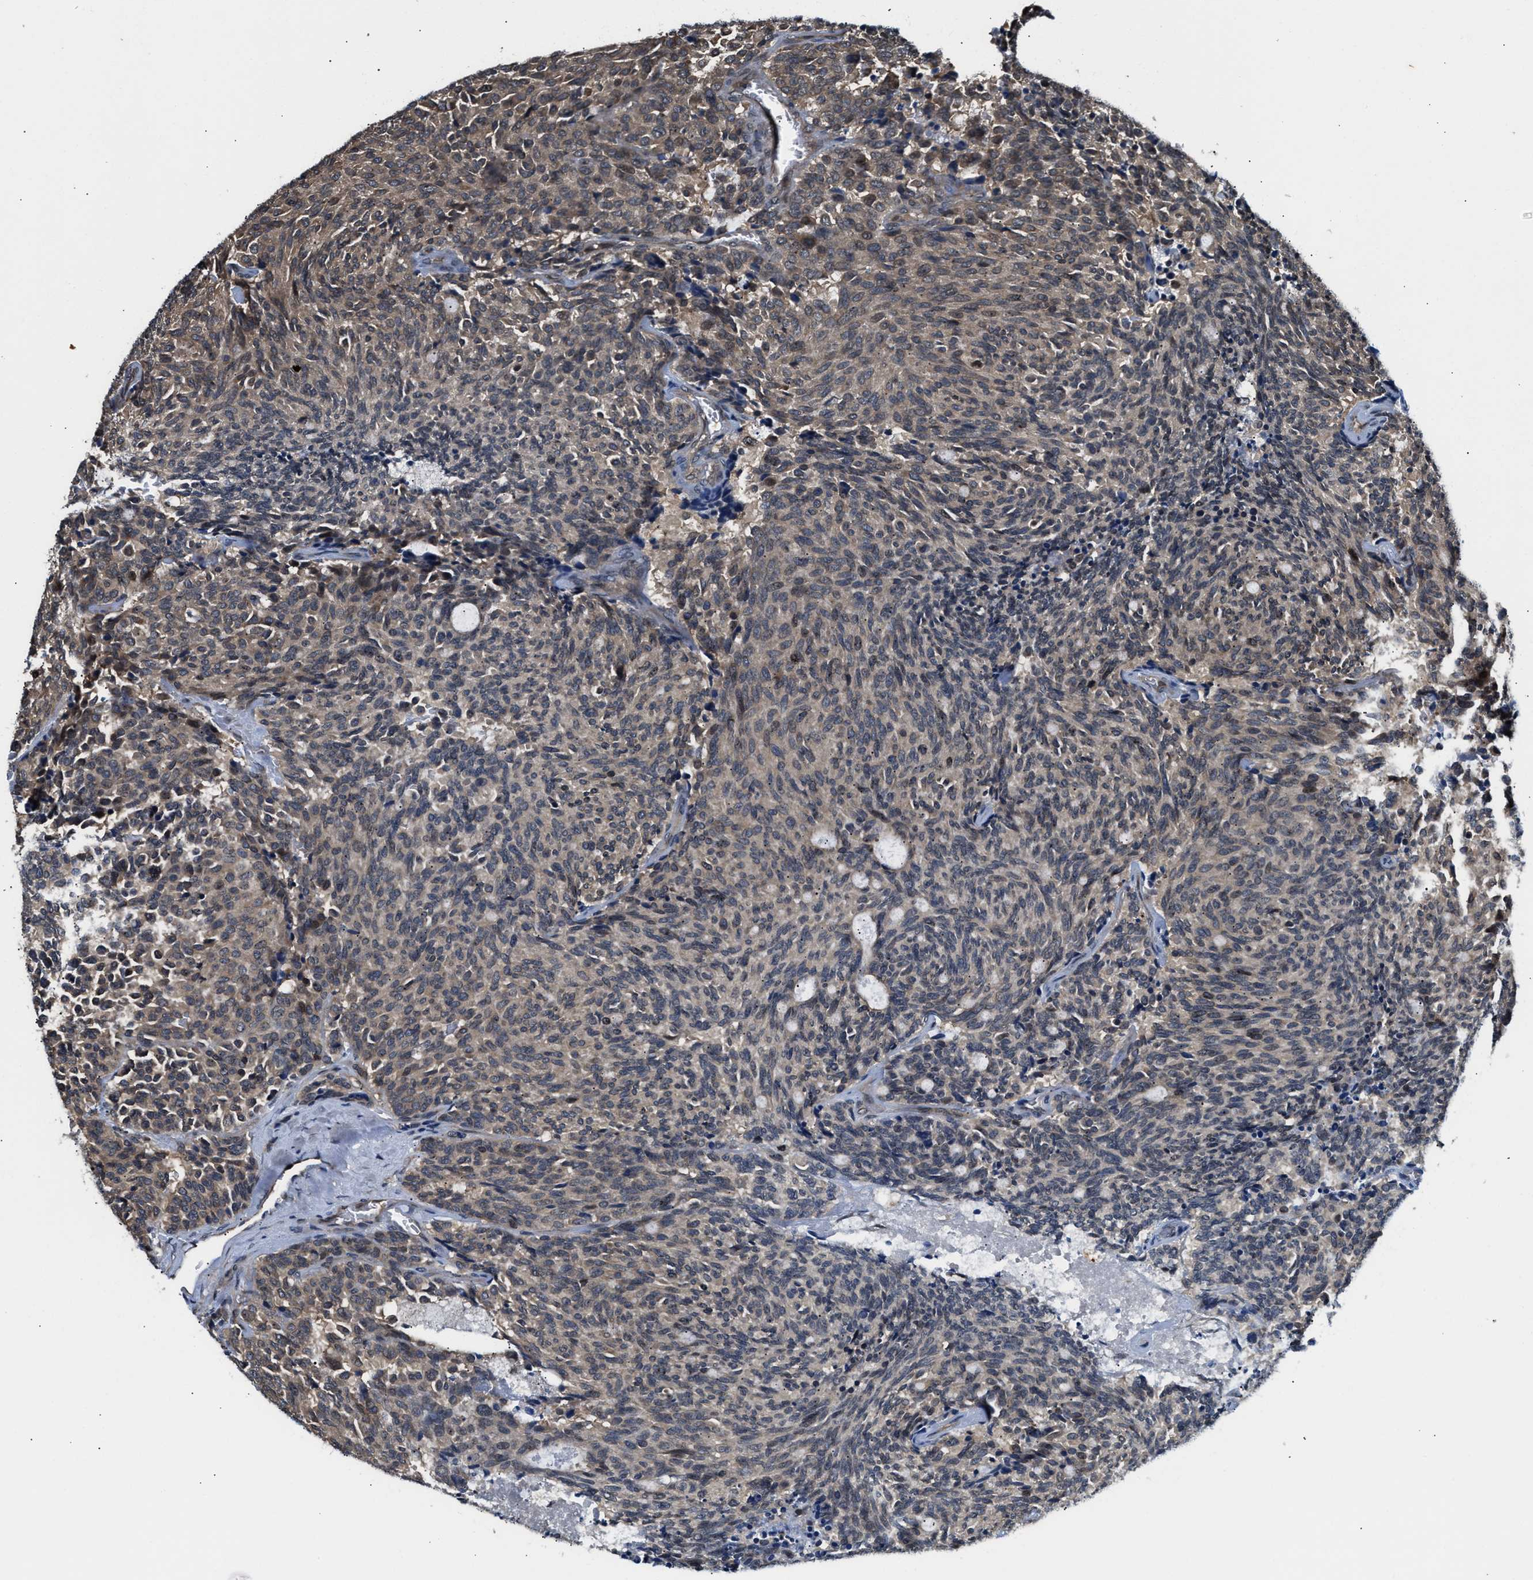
{"staining": {"intensity": "weak", "quantity": ">75%", "location": "cytoplasmic/membranous"}, "tissue": "carcinoid", "cell_type": "Tumor cells", "image_type": "cancer", "snomed": [{"axis": "morphology", "description": "Carcinoid, malignant, NOS"}, {"axis": "topography", "description": "Pancreas"}], "caption": "Carcinoid was stained to show a protein in brown. There is low levels of weak cytoplasmic/membranous expression in approximately >75% of tumor cells.", "gene": "RAB29", "patient": {"sex": "female", "age": 54}}